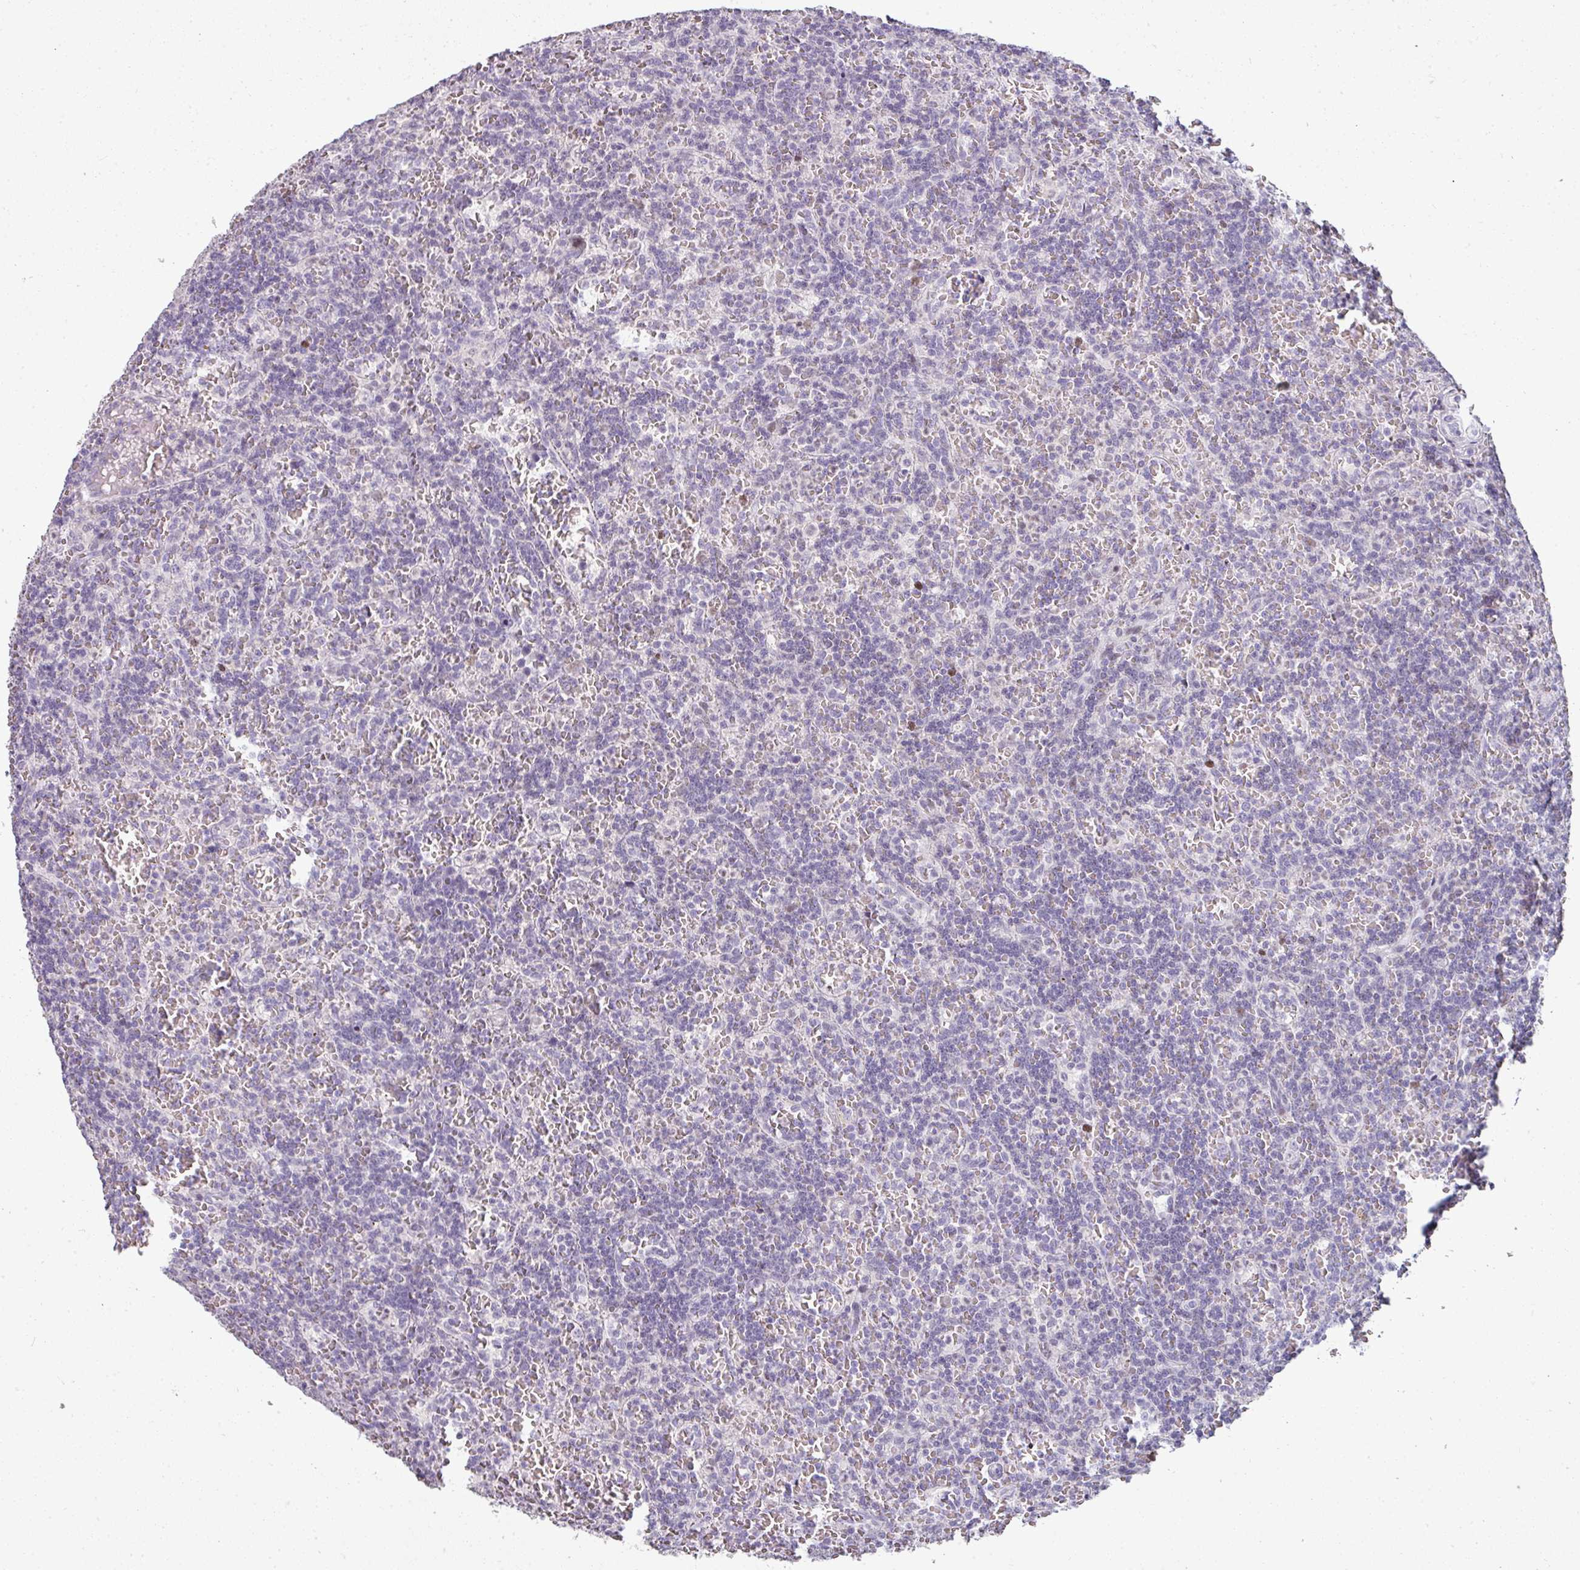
{"staining": {"intensity": "negative", "quantity": "none", "location": "none"}, "tissue": "lymphoma", "cell_type": "Tumor cells", "image_type": "cancer", "snomed": [{"axis": "morphology", "description": "Malignant lymphoma, non-Hodgkin's type, Low grade"}, {"axis": "topography", "description": "Spleen"}], "caption": "This is a micrograph of immunohistochemistry staining of lymphoma, which shows no positivity in tumor cells.", "gene": "GTF2H3", "patient": {"sex": "male", "age": 73}}